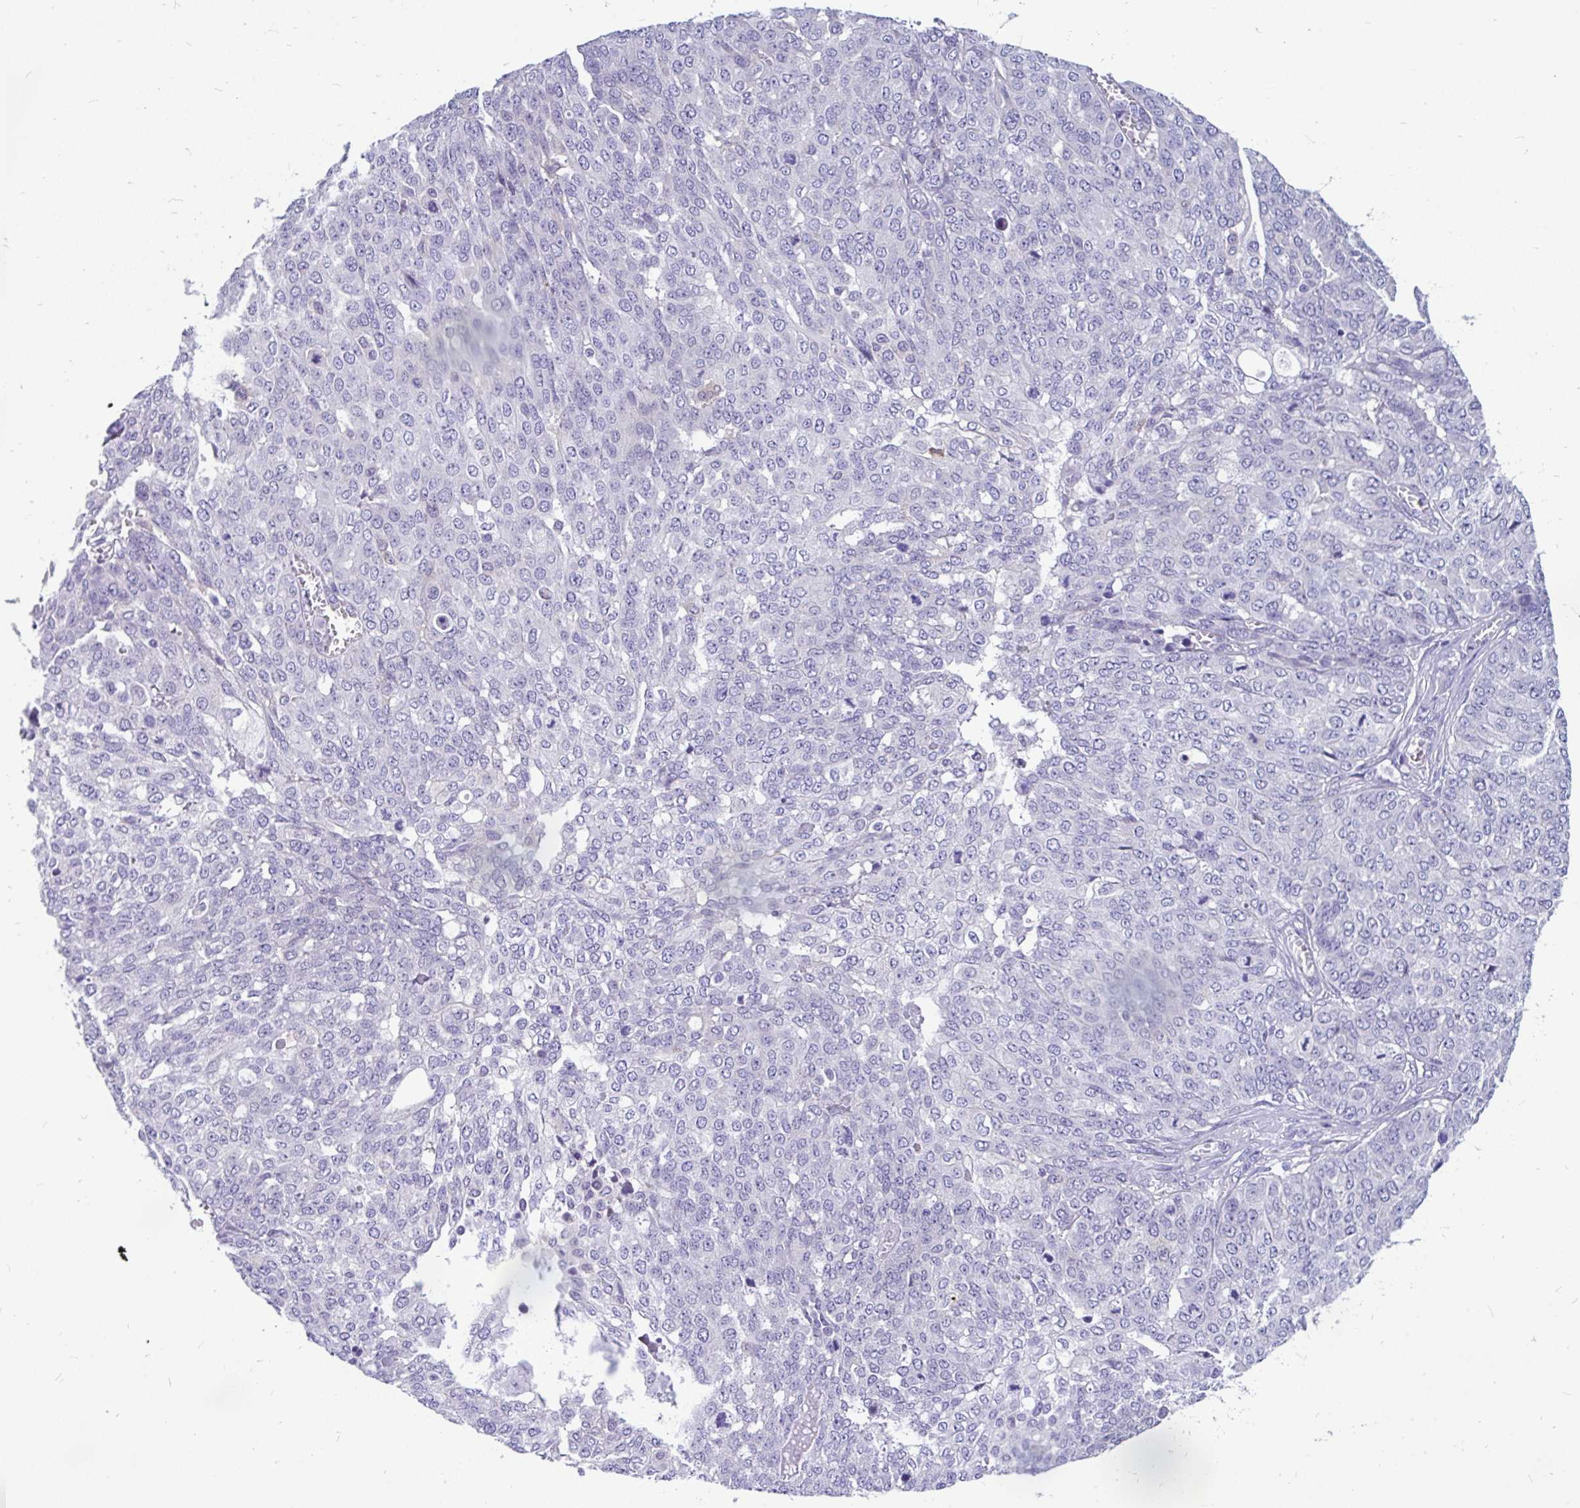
{"staining": {"intensity": "negative", "quantity": "none", "location": "none"}, "tissue": "ovarian cancer", "cell_type": "Tumor cells", "image_type": "cancer", "snomed": [{"axis": "morphology", "description": "Cystadenocarcinoma, serous, NOS"}, {"axis": "topography", "description": "Soft tissue"}, {"axis": "topography", "description": "Ovary"}], "caption": "Serous cystadenocarcinoma (ovarian) stained for a protein using IHC reveals no positivity tumor cells.", "gene": "KIAA2013", "patient": {"sex": "female", "age": 57}}